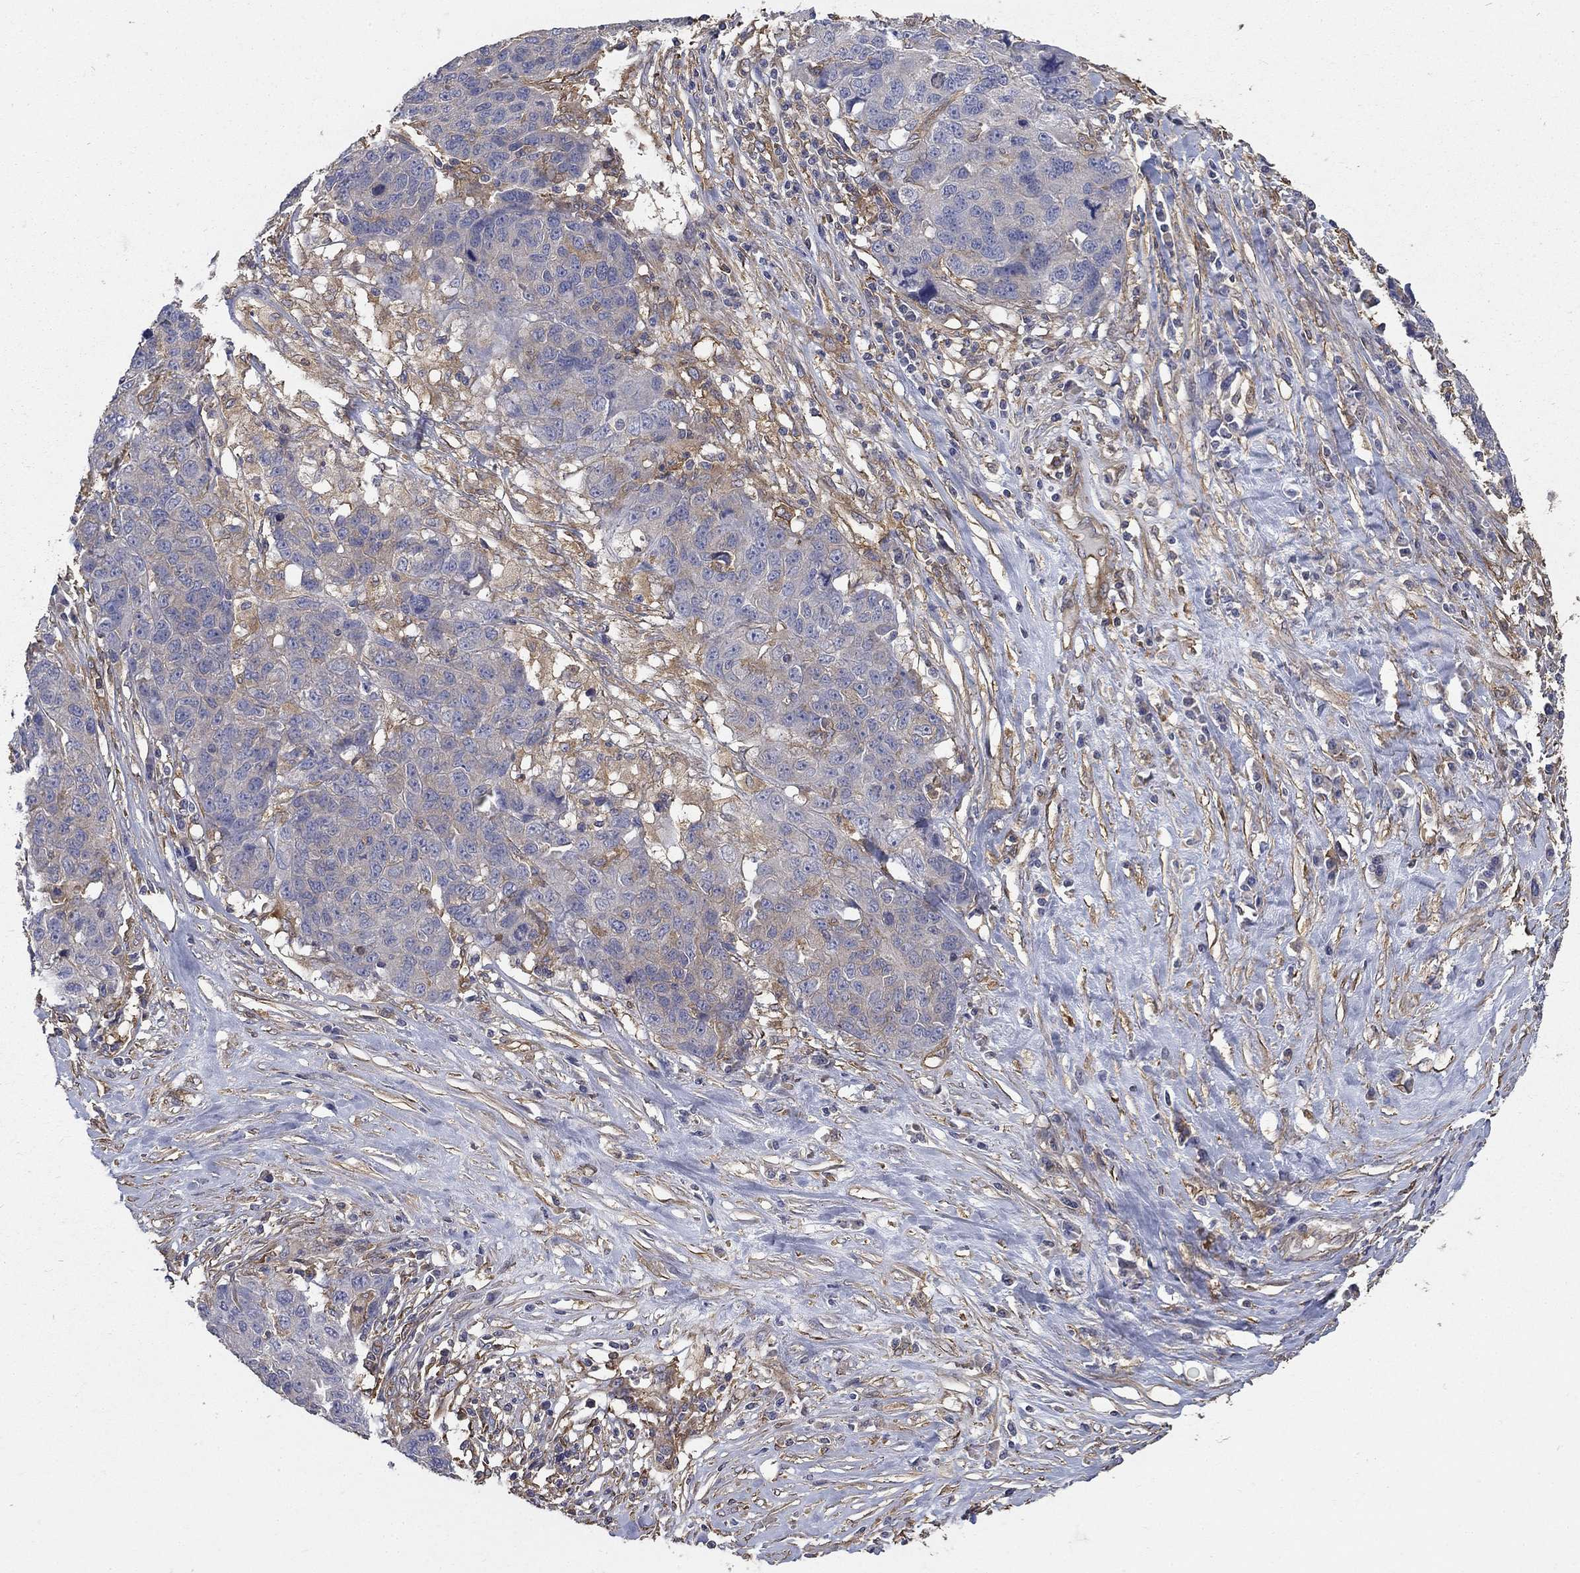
{"staining": {"intensity": "weak", "quantity": "25%-75%", "location": "cytoplasmic/membranous"}, "tissue": "ovarian cancer", "cell_type": "Tumor cells", "image_type": "cancer", "snomed": [{"axis": "morphology", "description": "Cystadenocarcinoma, serous, NOS"}, {"axis": "topography", "description": "Ovary"}], "caption": "Immunohistochemical staining of human ovarian serous cystadenocarcinoma displays weak cytoplasmic/membranous protein staining in about 25%-75% of tumor cells.", "gene": "DPYSL2", "patient": {"sex": "female", "age": 87}}